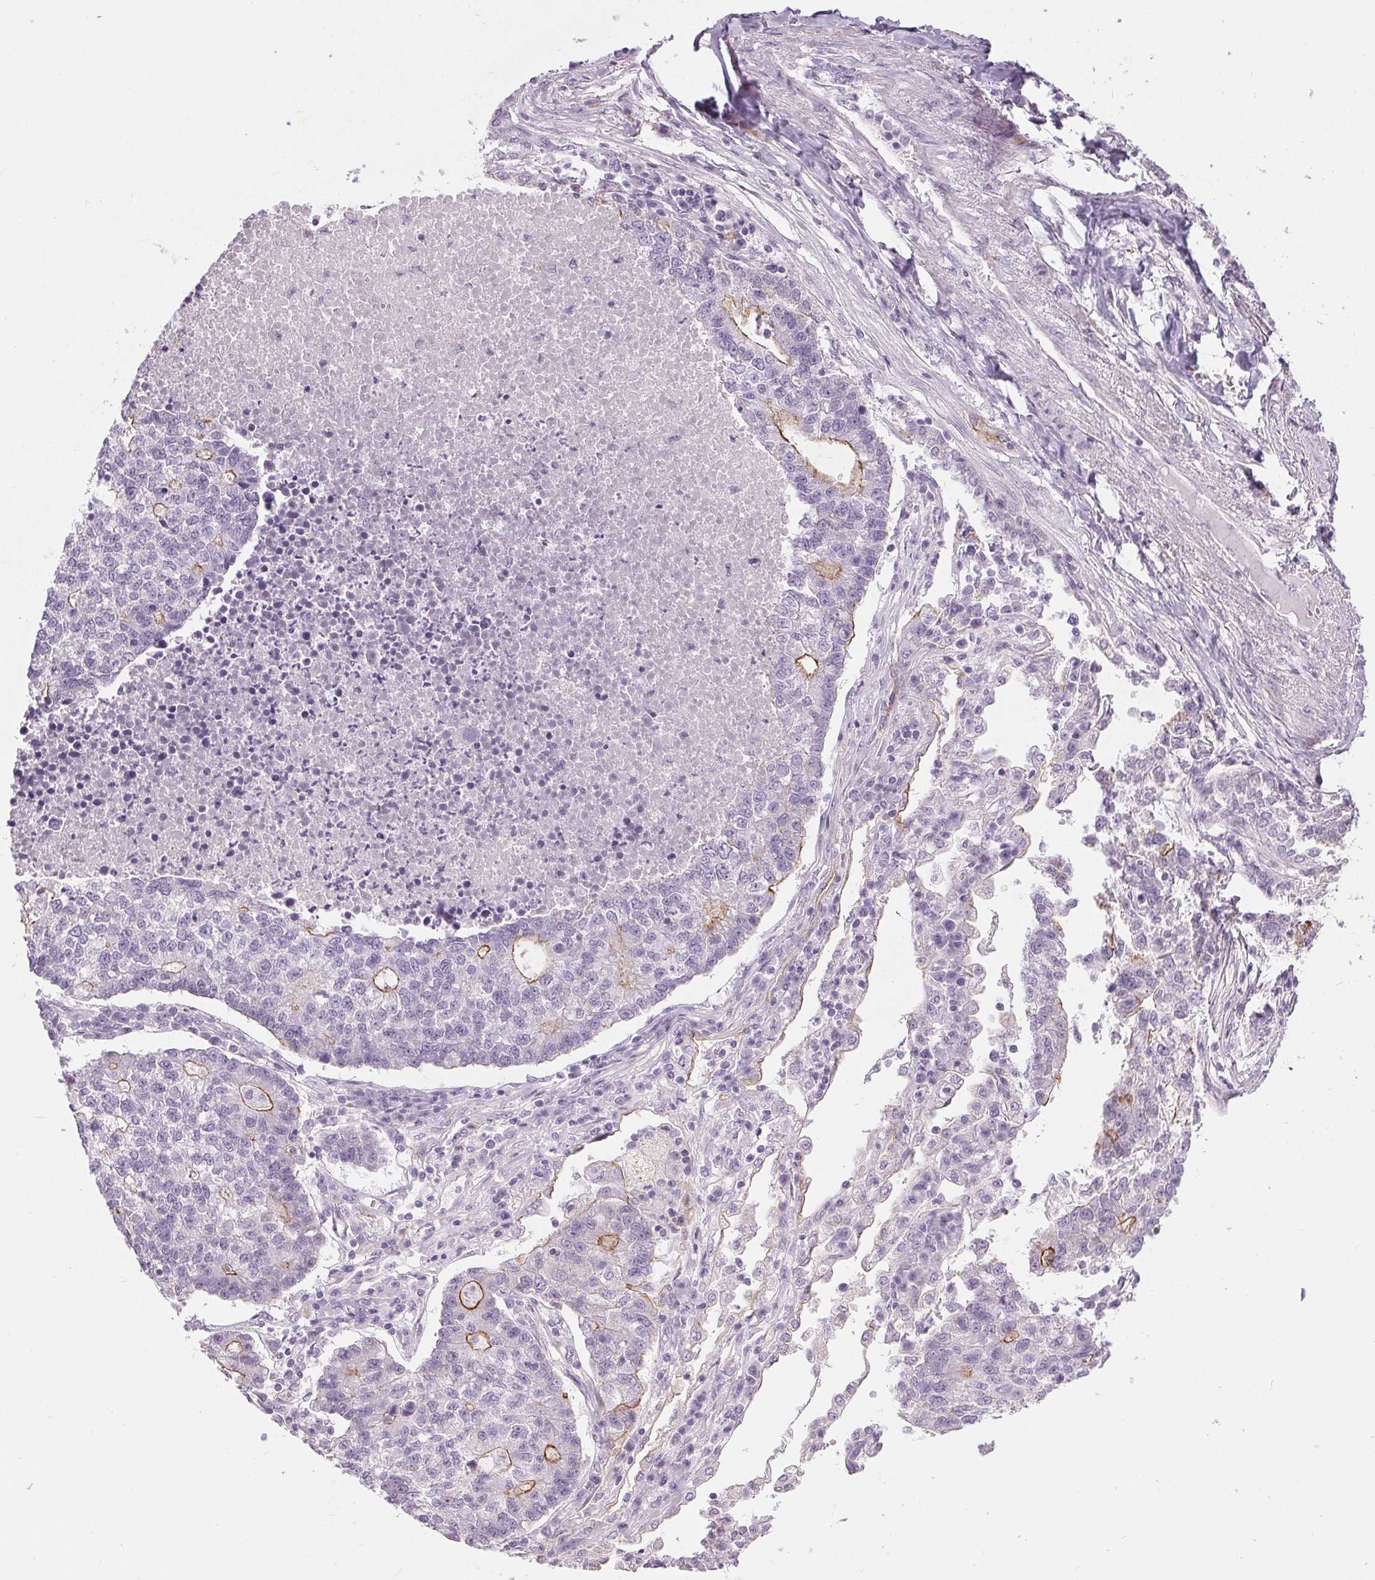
{"staining": {"intensity": "moderate", "quantity": "<25%", "location": "cytoplasmic/membranous"}, "tissue": "lung cancer", "cell_type": "Tumor cells", "image_type": "cancer", "snomed": [{"axis": "morphology", "description": "Adenocarcinoma, NOS"}, {"axis": "topography", "description": "Lung"}], "caption": "Lung cancer was stained to show a protein in brown. There is low levels of moderate cytoplasmic/membranous positivity in about <25% of tumor cells.", "gene": "MISP", "patient": {"sex": "male", "age": 57}}